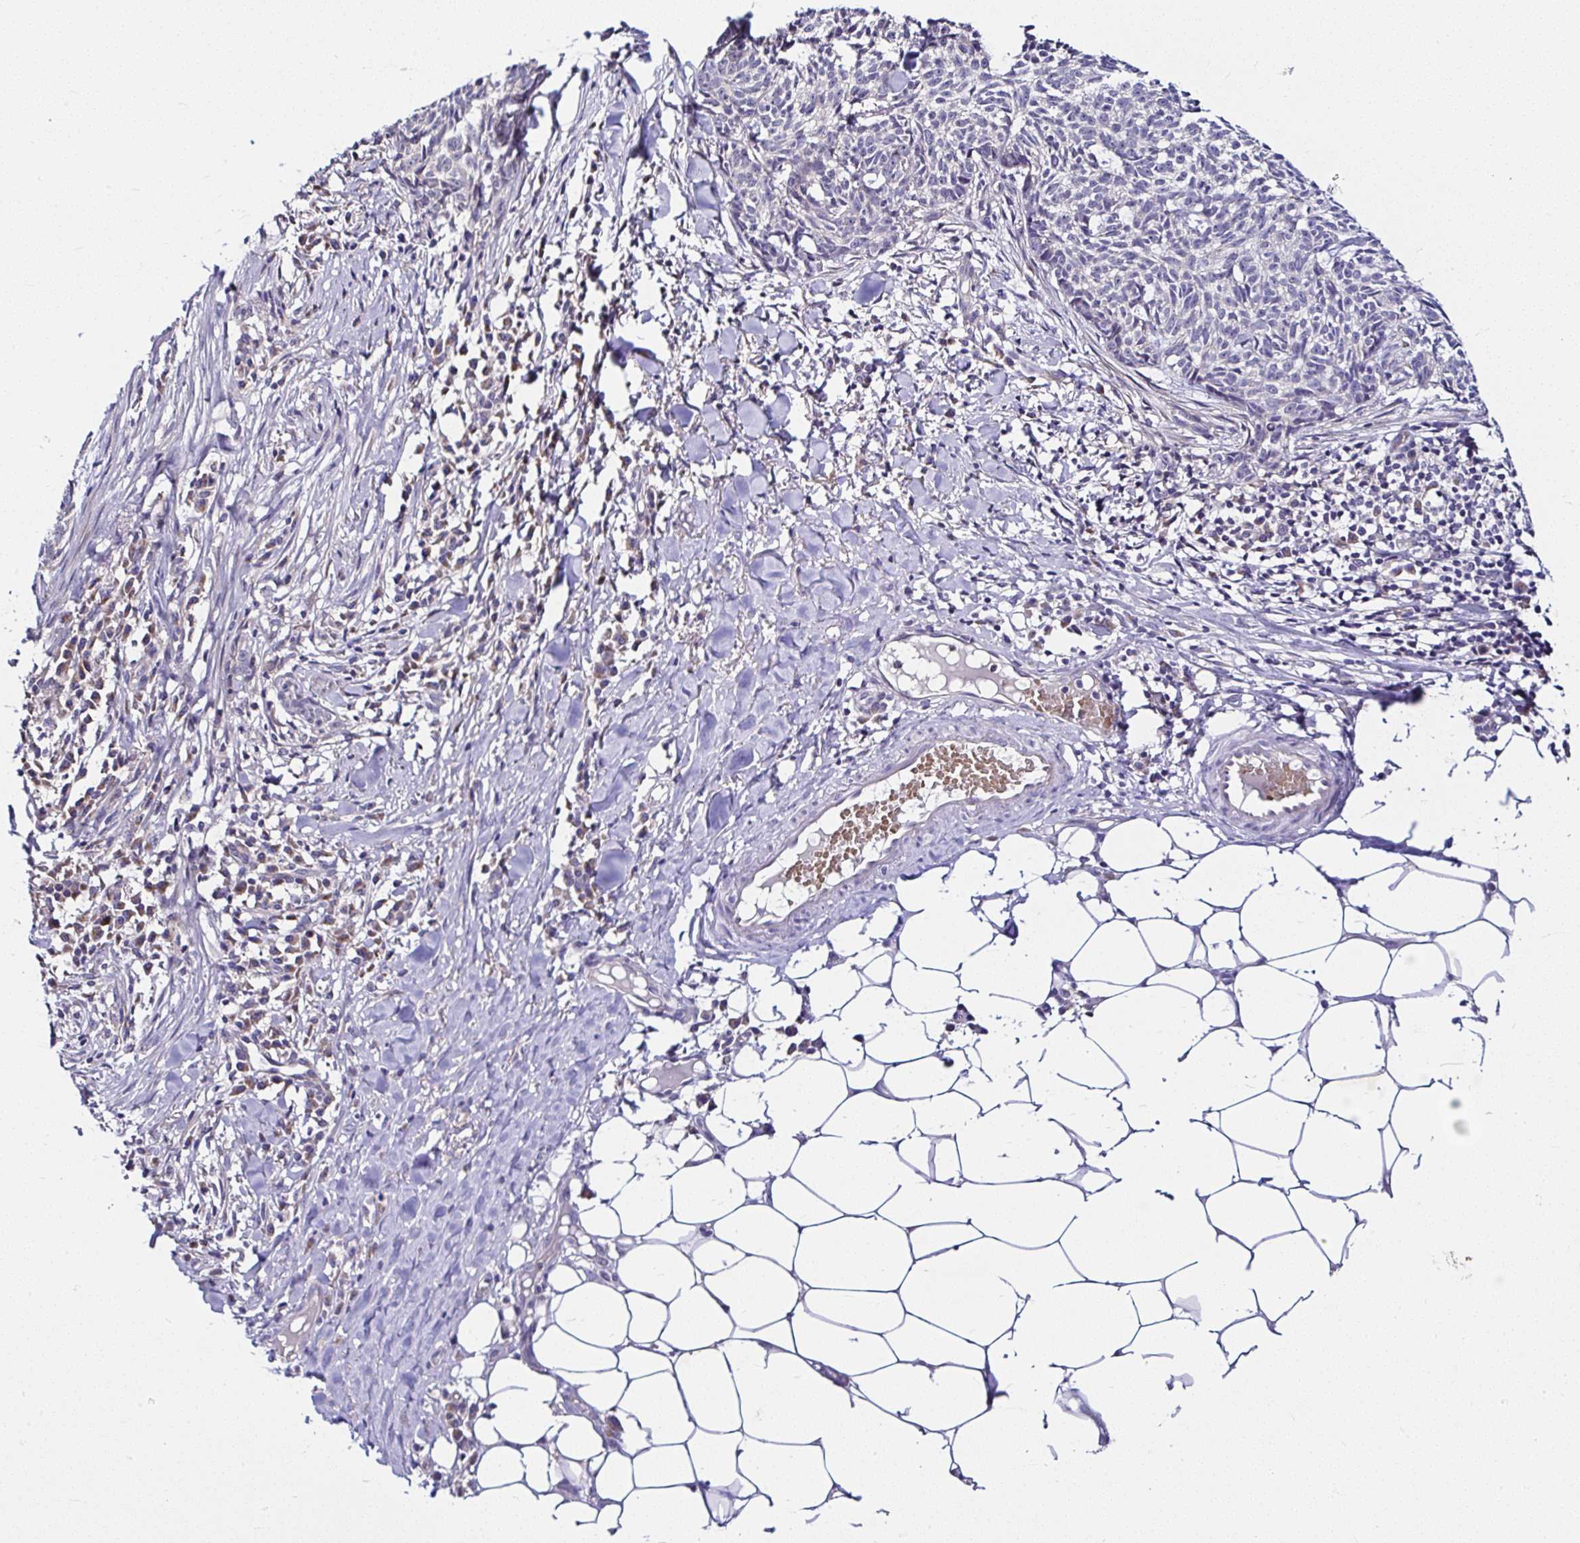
{"staining": {"intensity": "negative", "quantity": "none", "location": "none"}, "tissue": "skin cancer", "cell_type": "Tumor cells", "image_type": "cancer", "snomed": [{"axis": "morphology", "description": "Basal cell carcinoma"}, {"axis": "topography", "description": "Skin"}], "caption": "This is a image of immunohistochemistry (IHC) staining of skin basal cell carcinoma, which shows no expression in tumor cells.", "gene": "DEPDC5", "patient": {"sex": "female", "age": 93}}